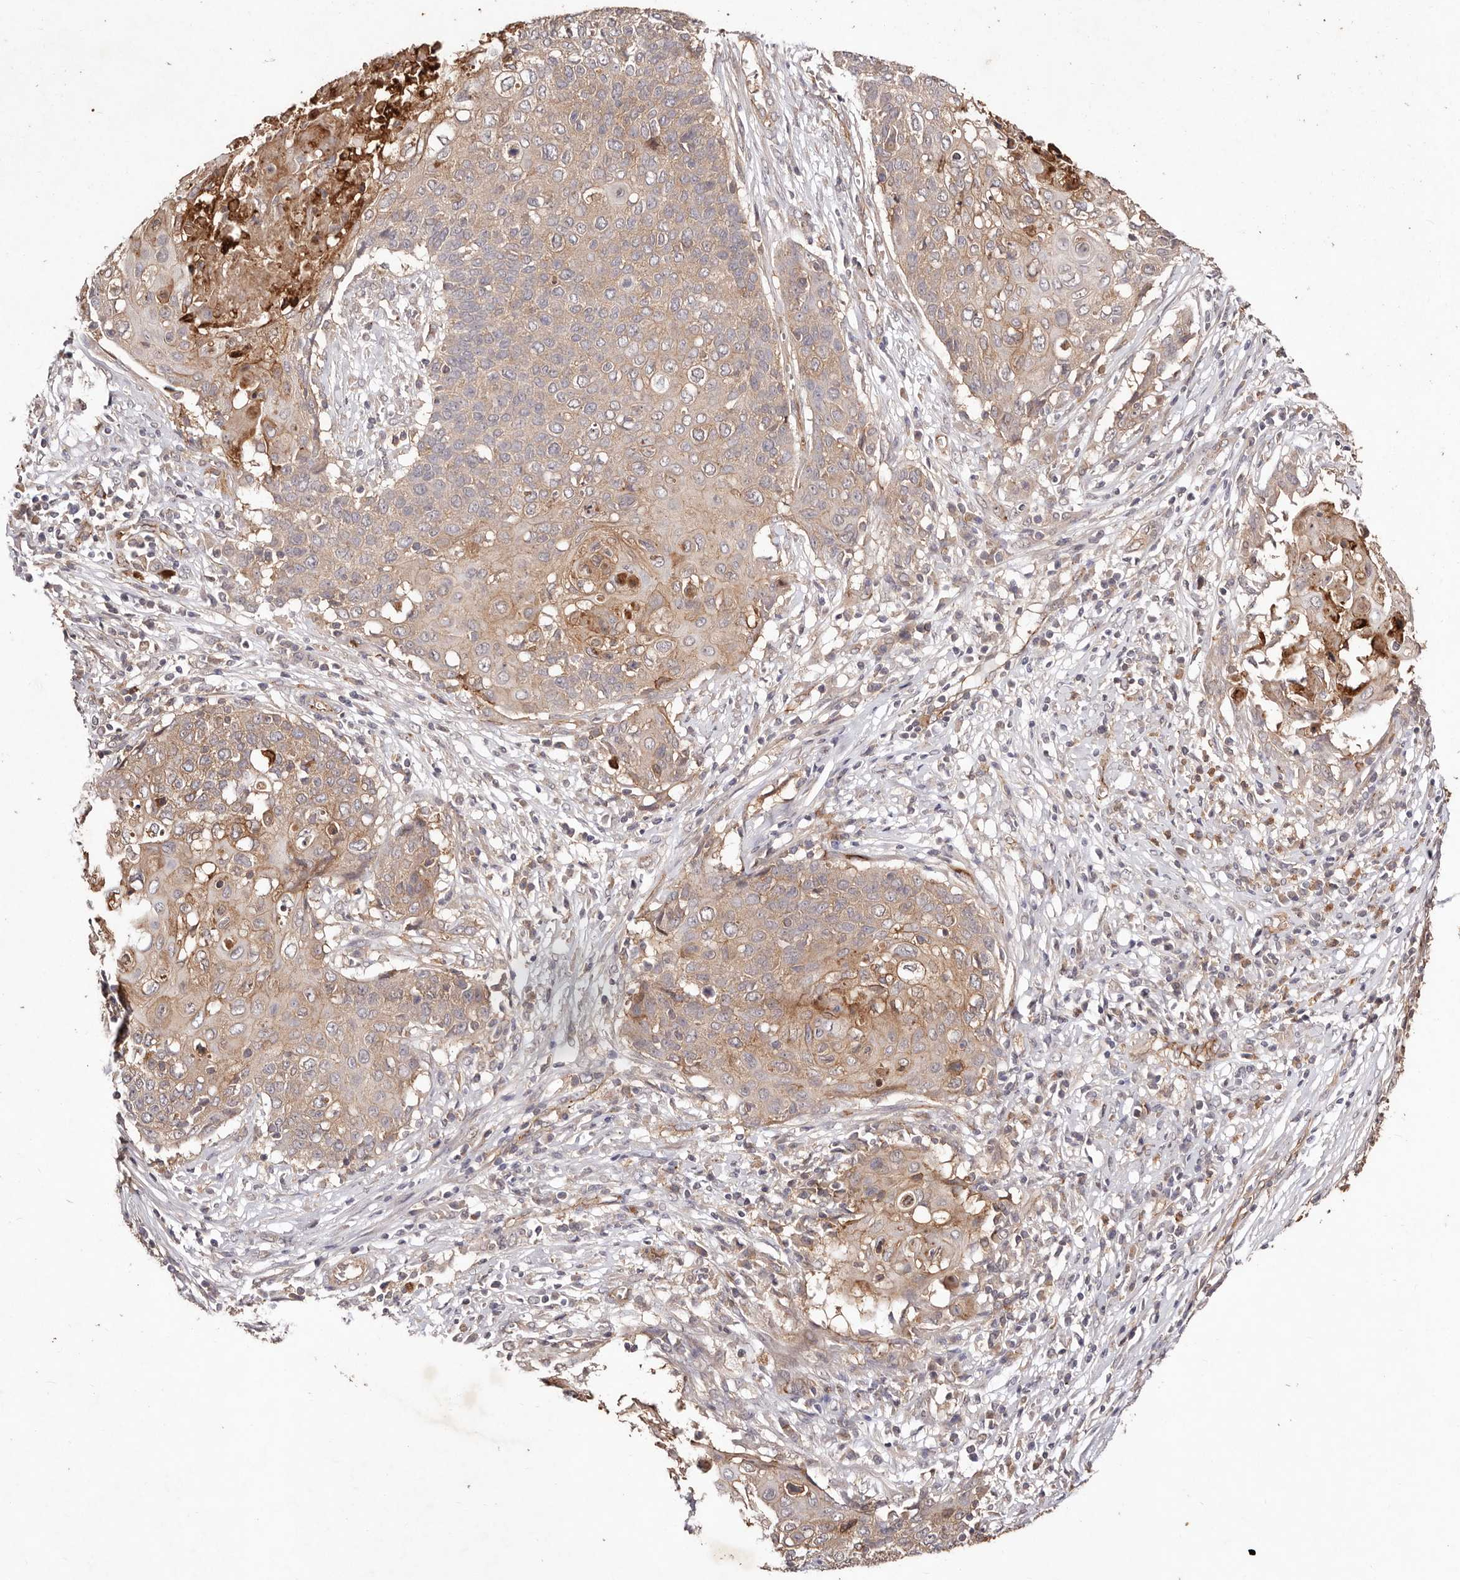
{"staining": {"intensity": "weak", "quantity": ">75%", "location": "cytoplasmic/membranous"}, "tissue": "cervical cancer", "cell_type": "Tumor cells", "image_type": "cancer", "snomed": [{"axis": "morphology", "description": "Squamous cell carcinoma, NOS"}, {"axis": "topography", "description": "Cervix"}], "caption": "Immunohistochemistry of cervical cancer (squamous cell carcinoma) exhibits low levels of weak cytoplasmic/membranous expression in approximately >75% of tumor cells.", "gene": "CCL14", "patient": {"sex": "female", "age": 39}}